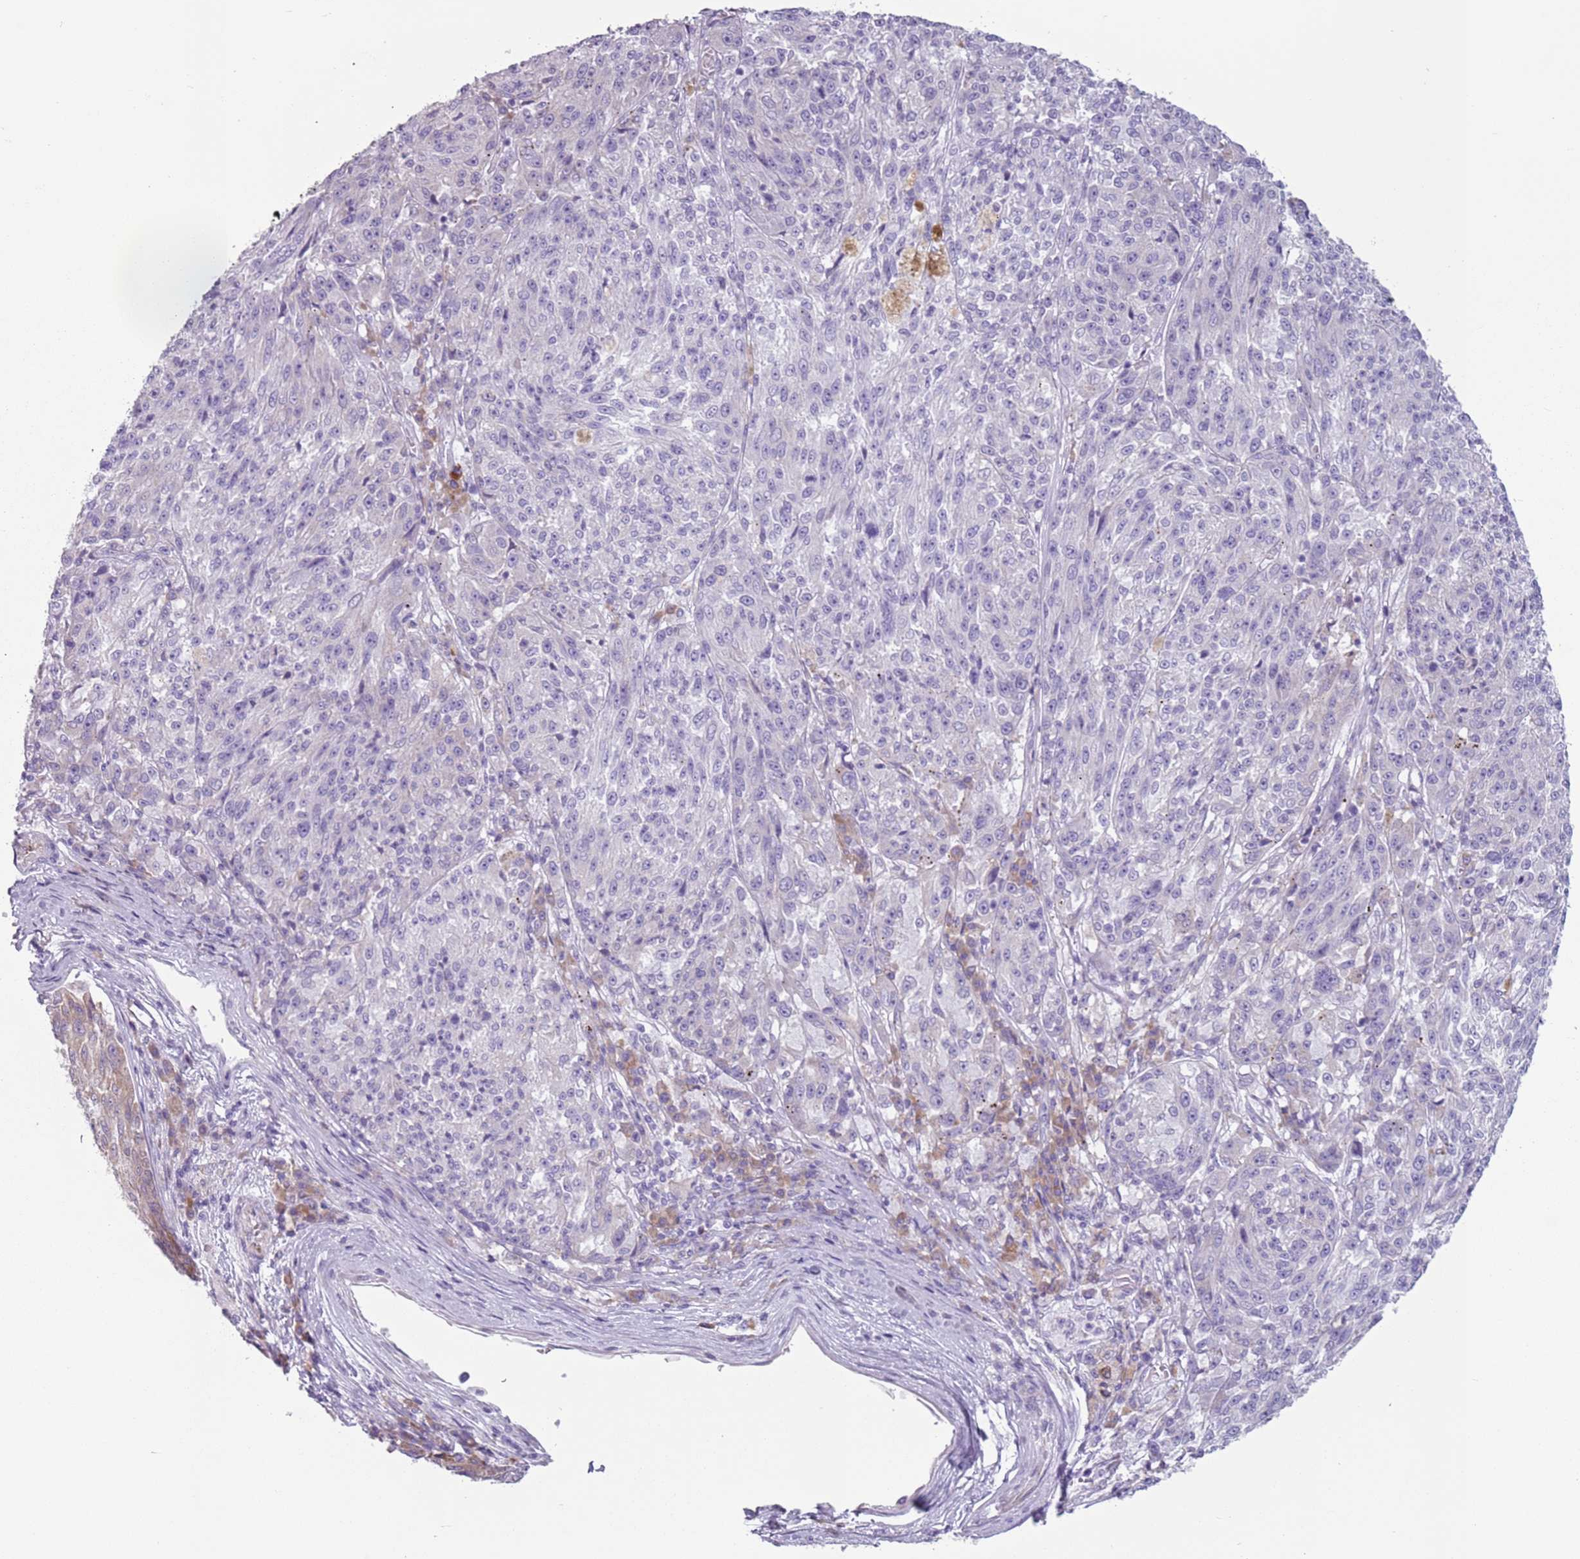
{"staining": {"intensity": "moderate", "quantity": "25%-75%", "location": "cytoplasmic/membranous"}, "tissue": "melanoma", "cell_type": "Tumor cells", "image_type": "cancer", "snomed": [{"axis": "morphology", "description": "Malignant melanoma, NOS"}, {"axis": "topography", "description": "Skin"}], "caption": "Immunohistochemical staining of melanoma exhibits moderate cytoplasmic/membranous protein expression in about 25%-75% of tumor cells.", "gene": "HYOU1", "patient": {"sex": "male", "age": 53}}